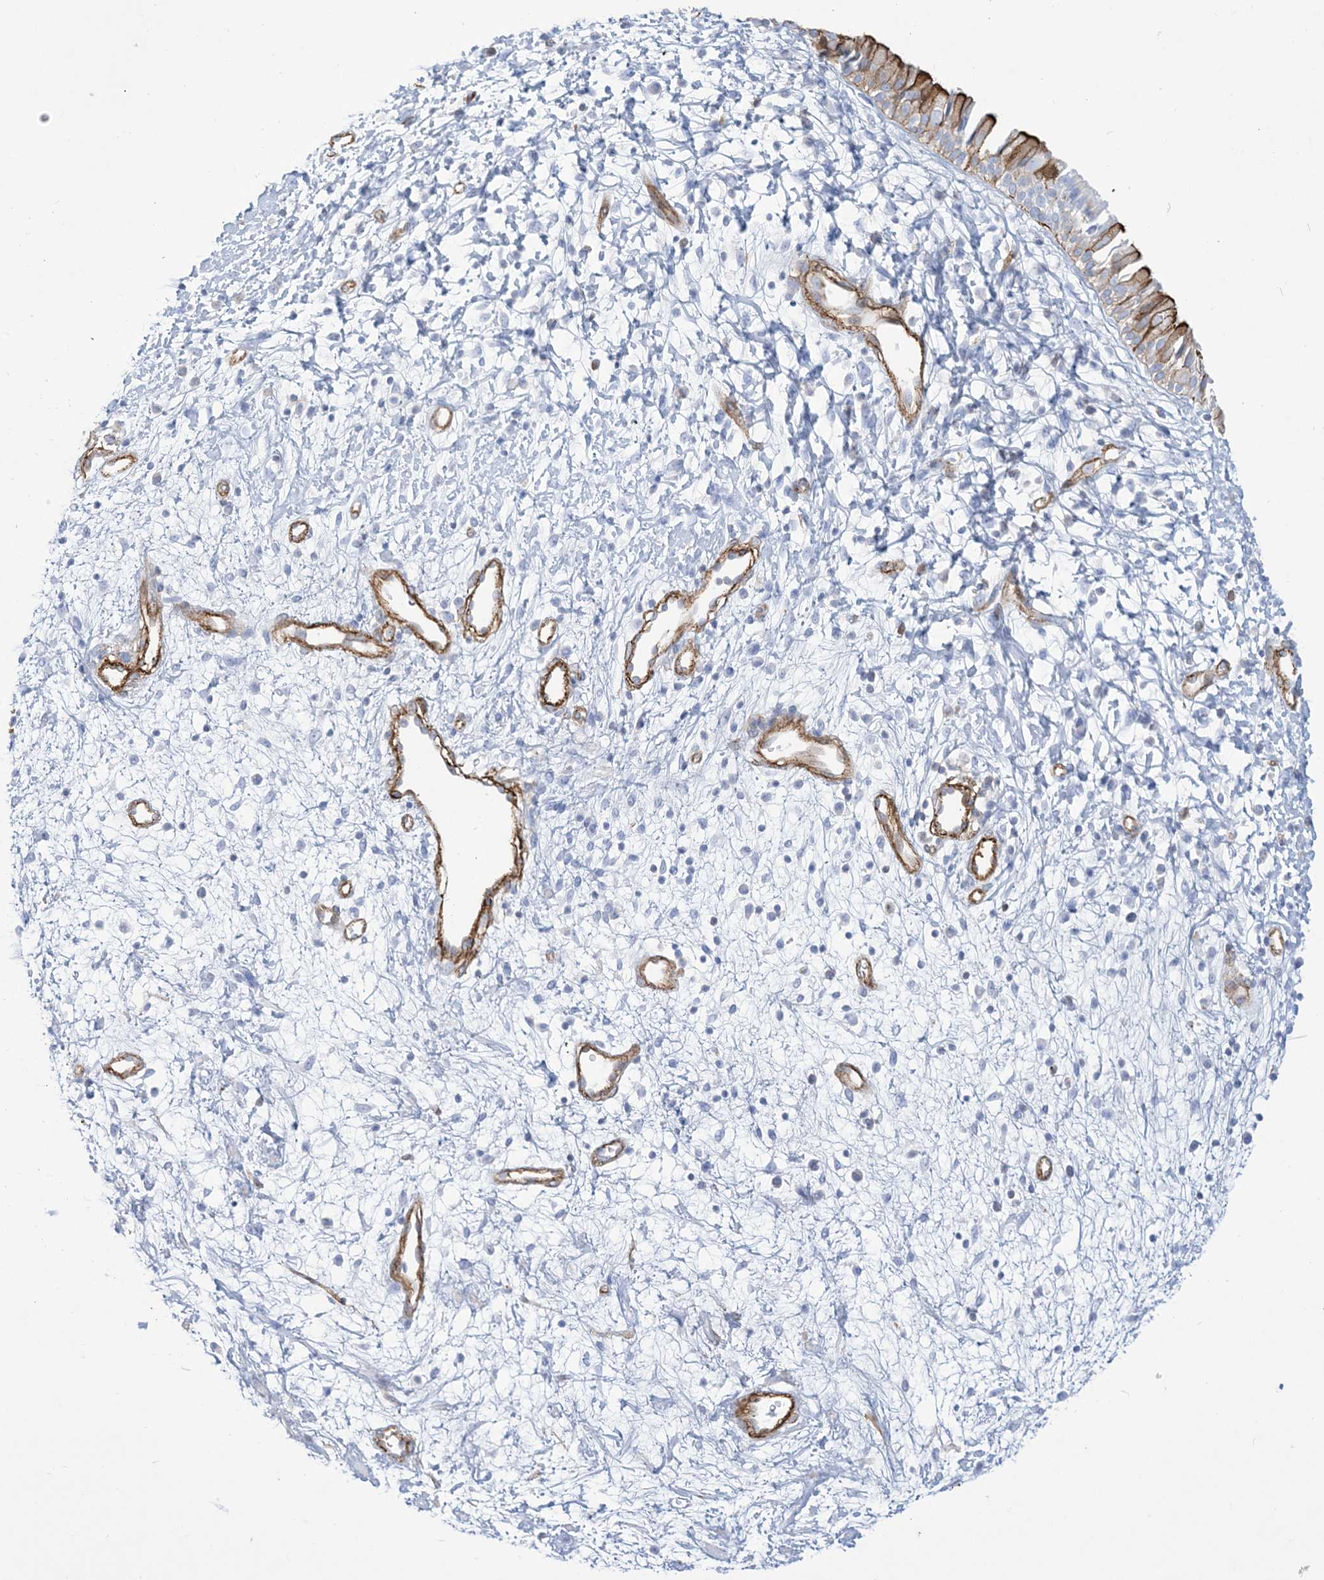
{"staining": {"intensity": "strong", "quantity": "25%-75%", "location": "cytoplasmic/membranous"}, "tissue": "nasopharynx", "cell_type": "Respiratory epithelial cells", "image_type": "normal", "snomed": [{"axis": "morphology", "description": "Normal tissue, NOS"}, {"axis": "topography", "description": "Nasopharynx"}], "caption": "The image reveals staining of unremarkable nasopharynx, revealing strong cytoplasmic/membranous protein positivity (brown color) within respiratory epithelial cells.", "gene": "B3GNT7", "patient": {"sex": "male", "age": 22}}